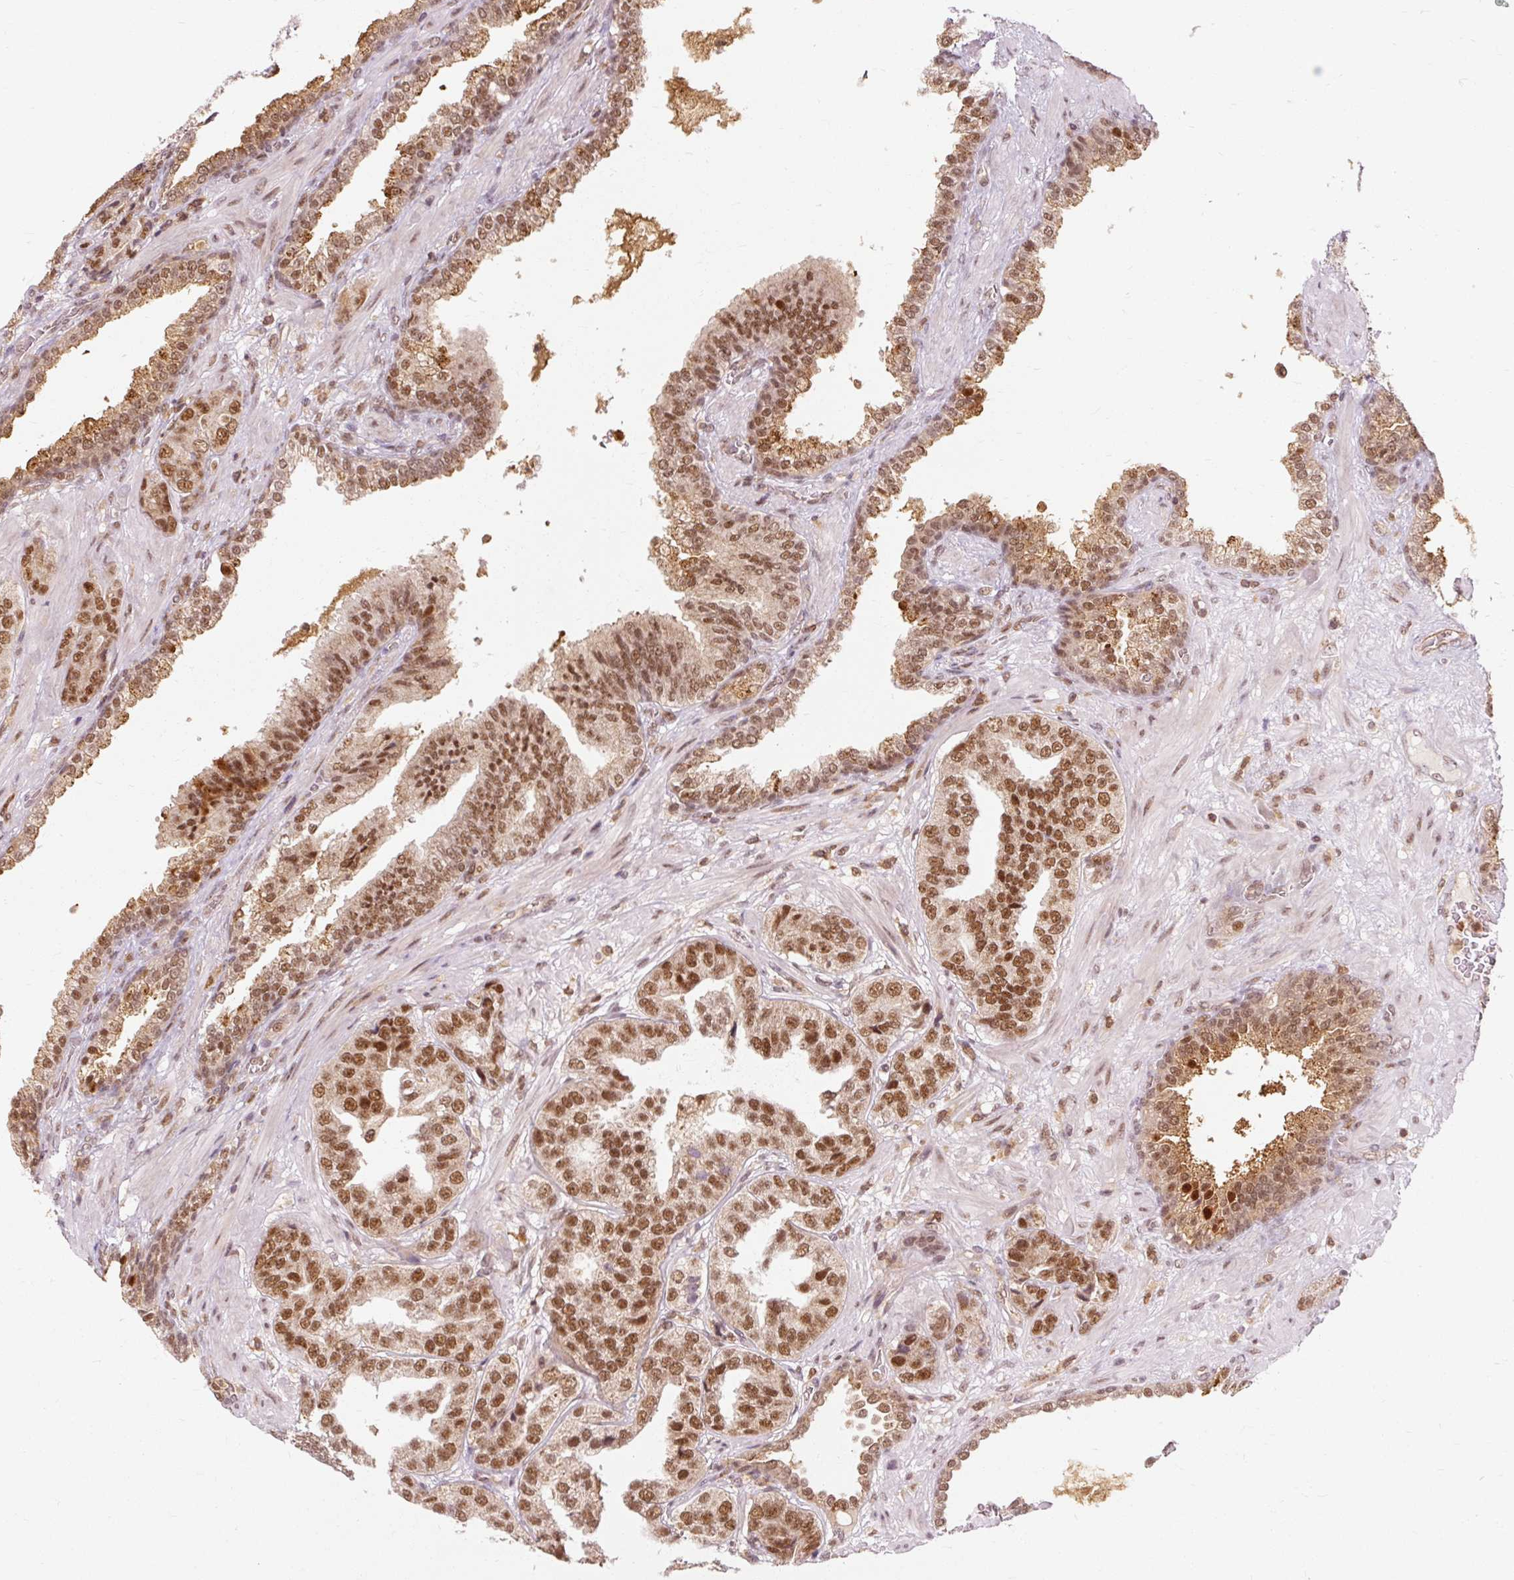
{"staining": {"intensity": "moderate", "quantity": ">75%", "location": "nuclear"}, "tissue": "prostate cancer", "cell_type": "Tumor cells", "image_type": "cancer", "snomed": [{"axis": "morphology", "description": "Adenocarcinoma, High grade"}, {"axis": "topography", "description": "Prostate"}], "caption": "Protein expression analysis of human prostate cancer (adenocarcinoma (high-grade)) reveals moderate nuclear staining in approximately >75% of tumor cells.", "gene": "CSTF1", "patient": {"sex": "male", "age": 63}}